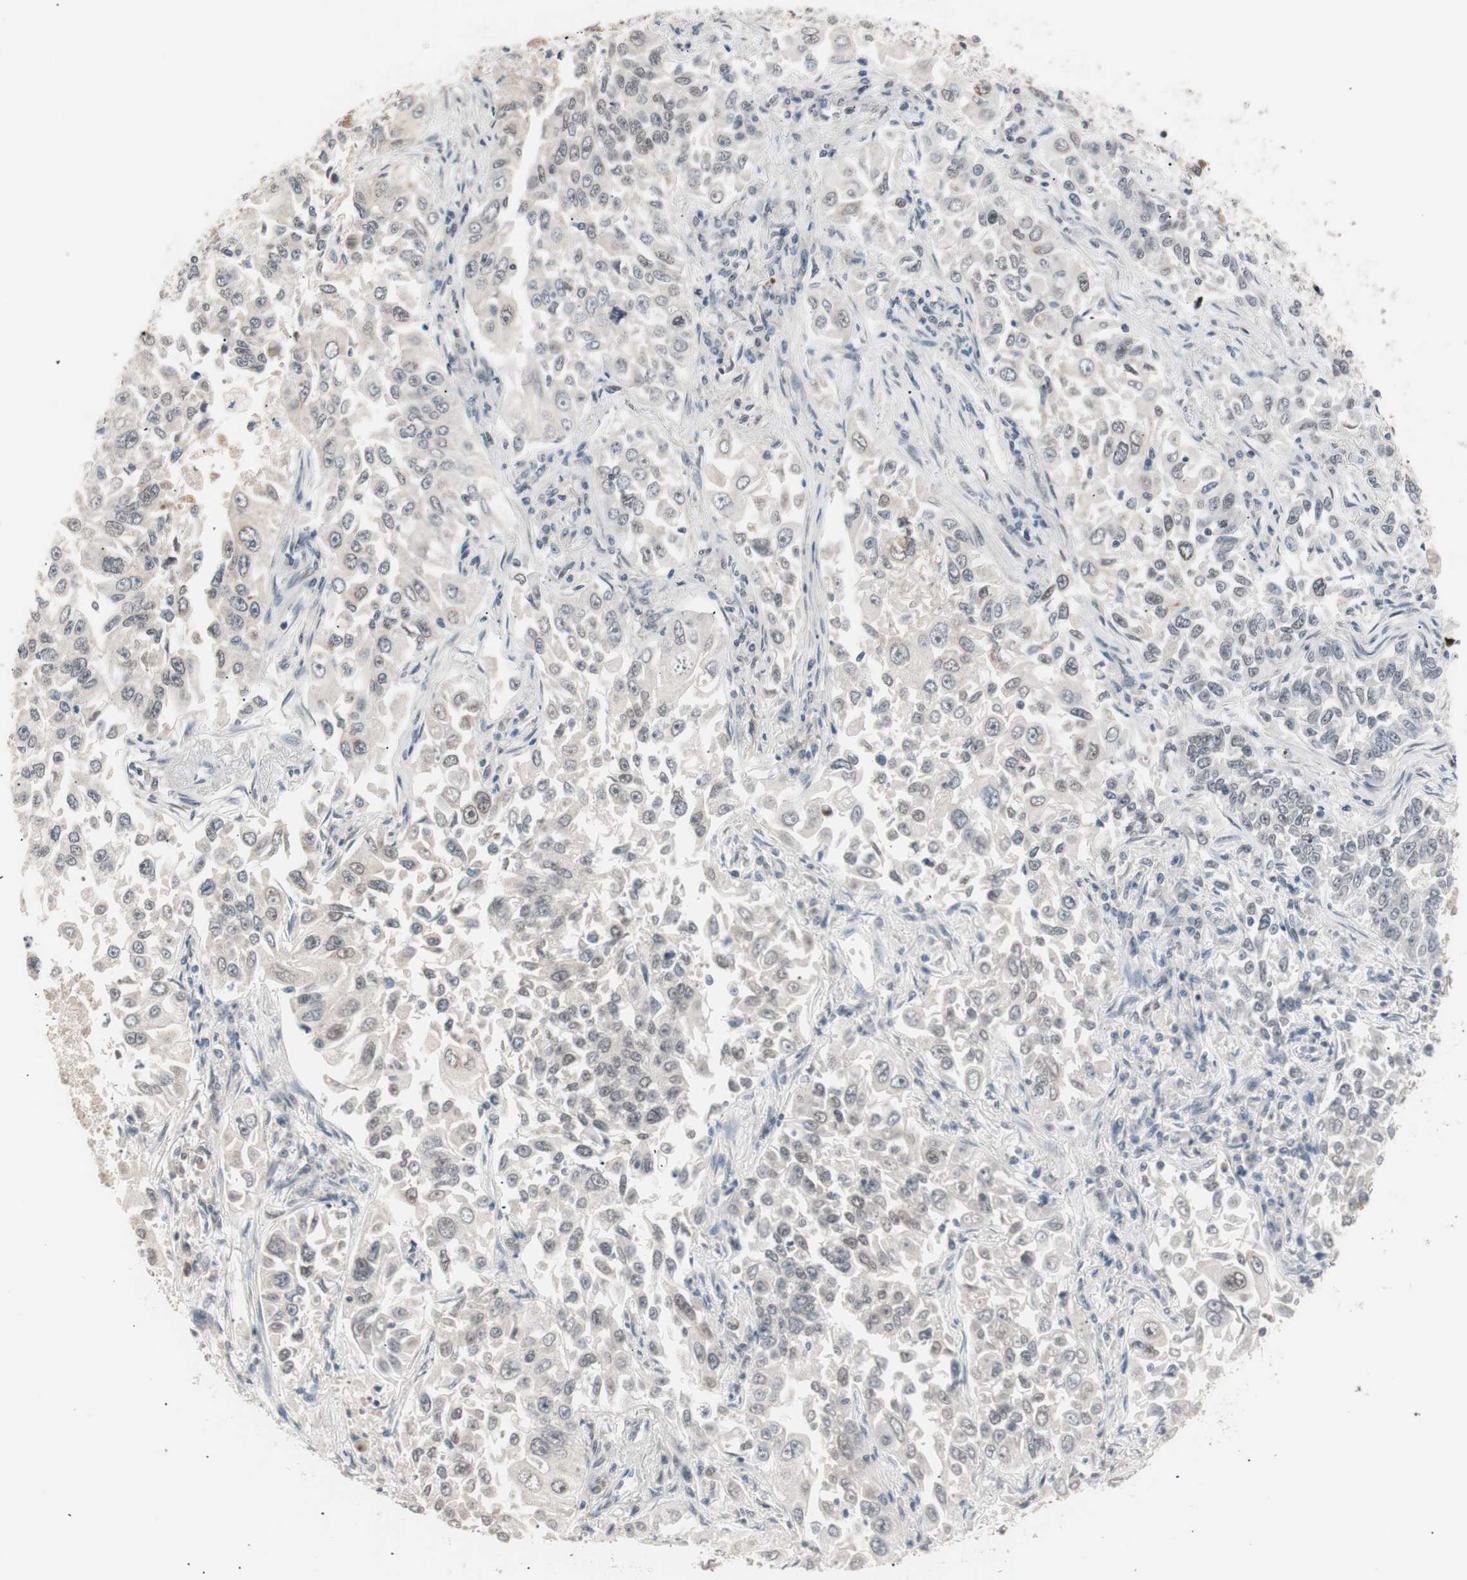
{"staining": {"intensity": "weak", "quantity": "<25%", "location": "nuclear"}, "tissue": "lung cancer", "cell_type": "Tumor cells", "image_type": "cancer", "snomed": [{"axis": "morphology", "description": "Adenocarcinoma, NOS"}, {"axis": "topography", "description": "Lung"}], "caption": "An immunohistochemistry photomicrograph of lung adenocarcinoma is shown. There is no staining in tumor cells of lung adenocarcinoma. (DAB immunohistochemistry (IHC), high magnification).", "gene": "LIG3", "patient": {"sex": "male", "age": 84}}